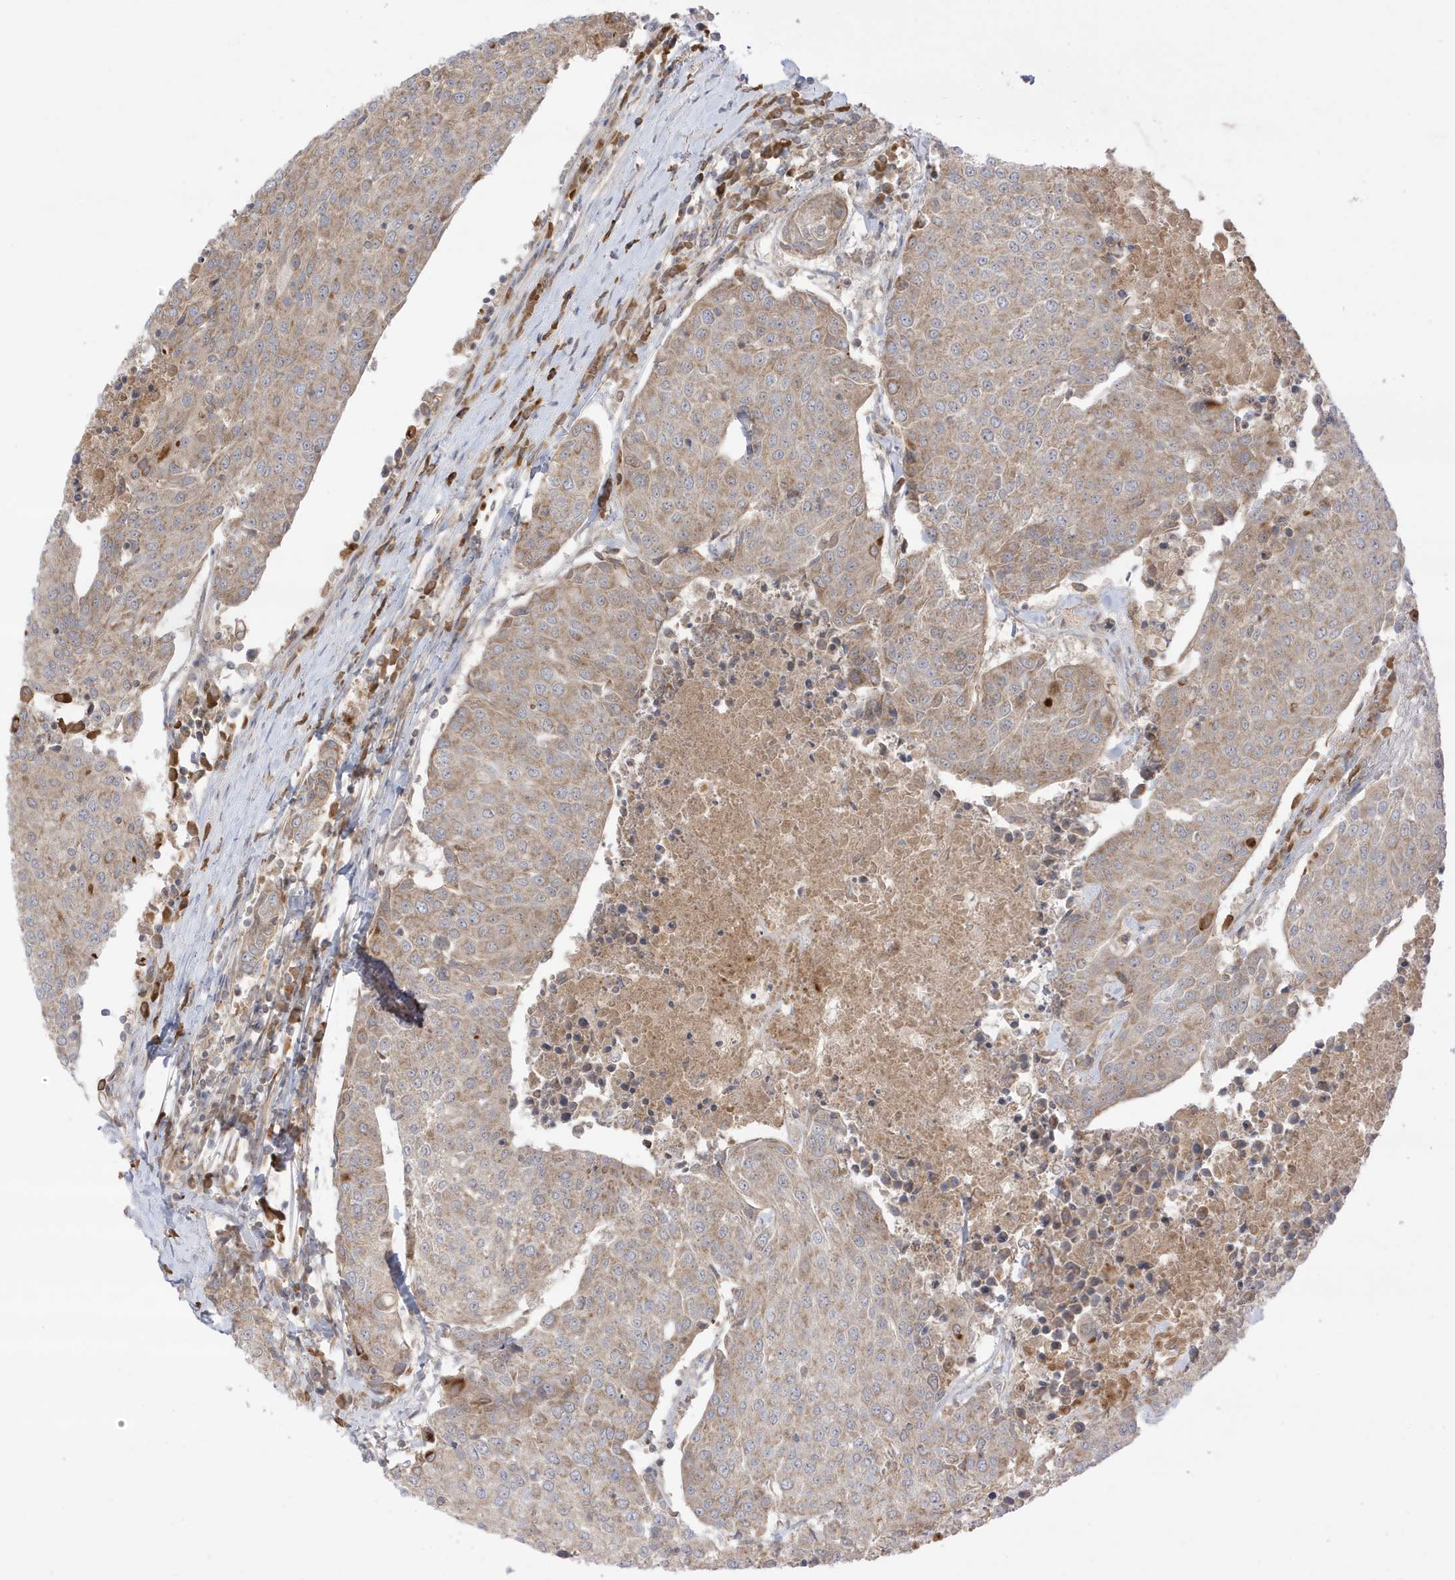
{"staining": {"intensity": "weak", "quantity": "25%-75%", "location": "cytoplasmic/membranous"}, "tissue": "urothelial cancer", "cell_type": "Tumor cells", "image_type": "cancer", "snomed": [{"axis": "morphology", "description": "Urothelial carcinoma, High grade"}, {"axis": "topography", "description": "Urinary bladder"}], "caption": "The immunohistochemical stain labels weak cytoplasmic/membranous staining in tumor cells of urothelial carcinoma (high-grade) tissue.", "gene": "NPPC", "patient": {"sex": "female", "age": 85}}